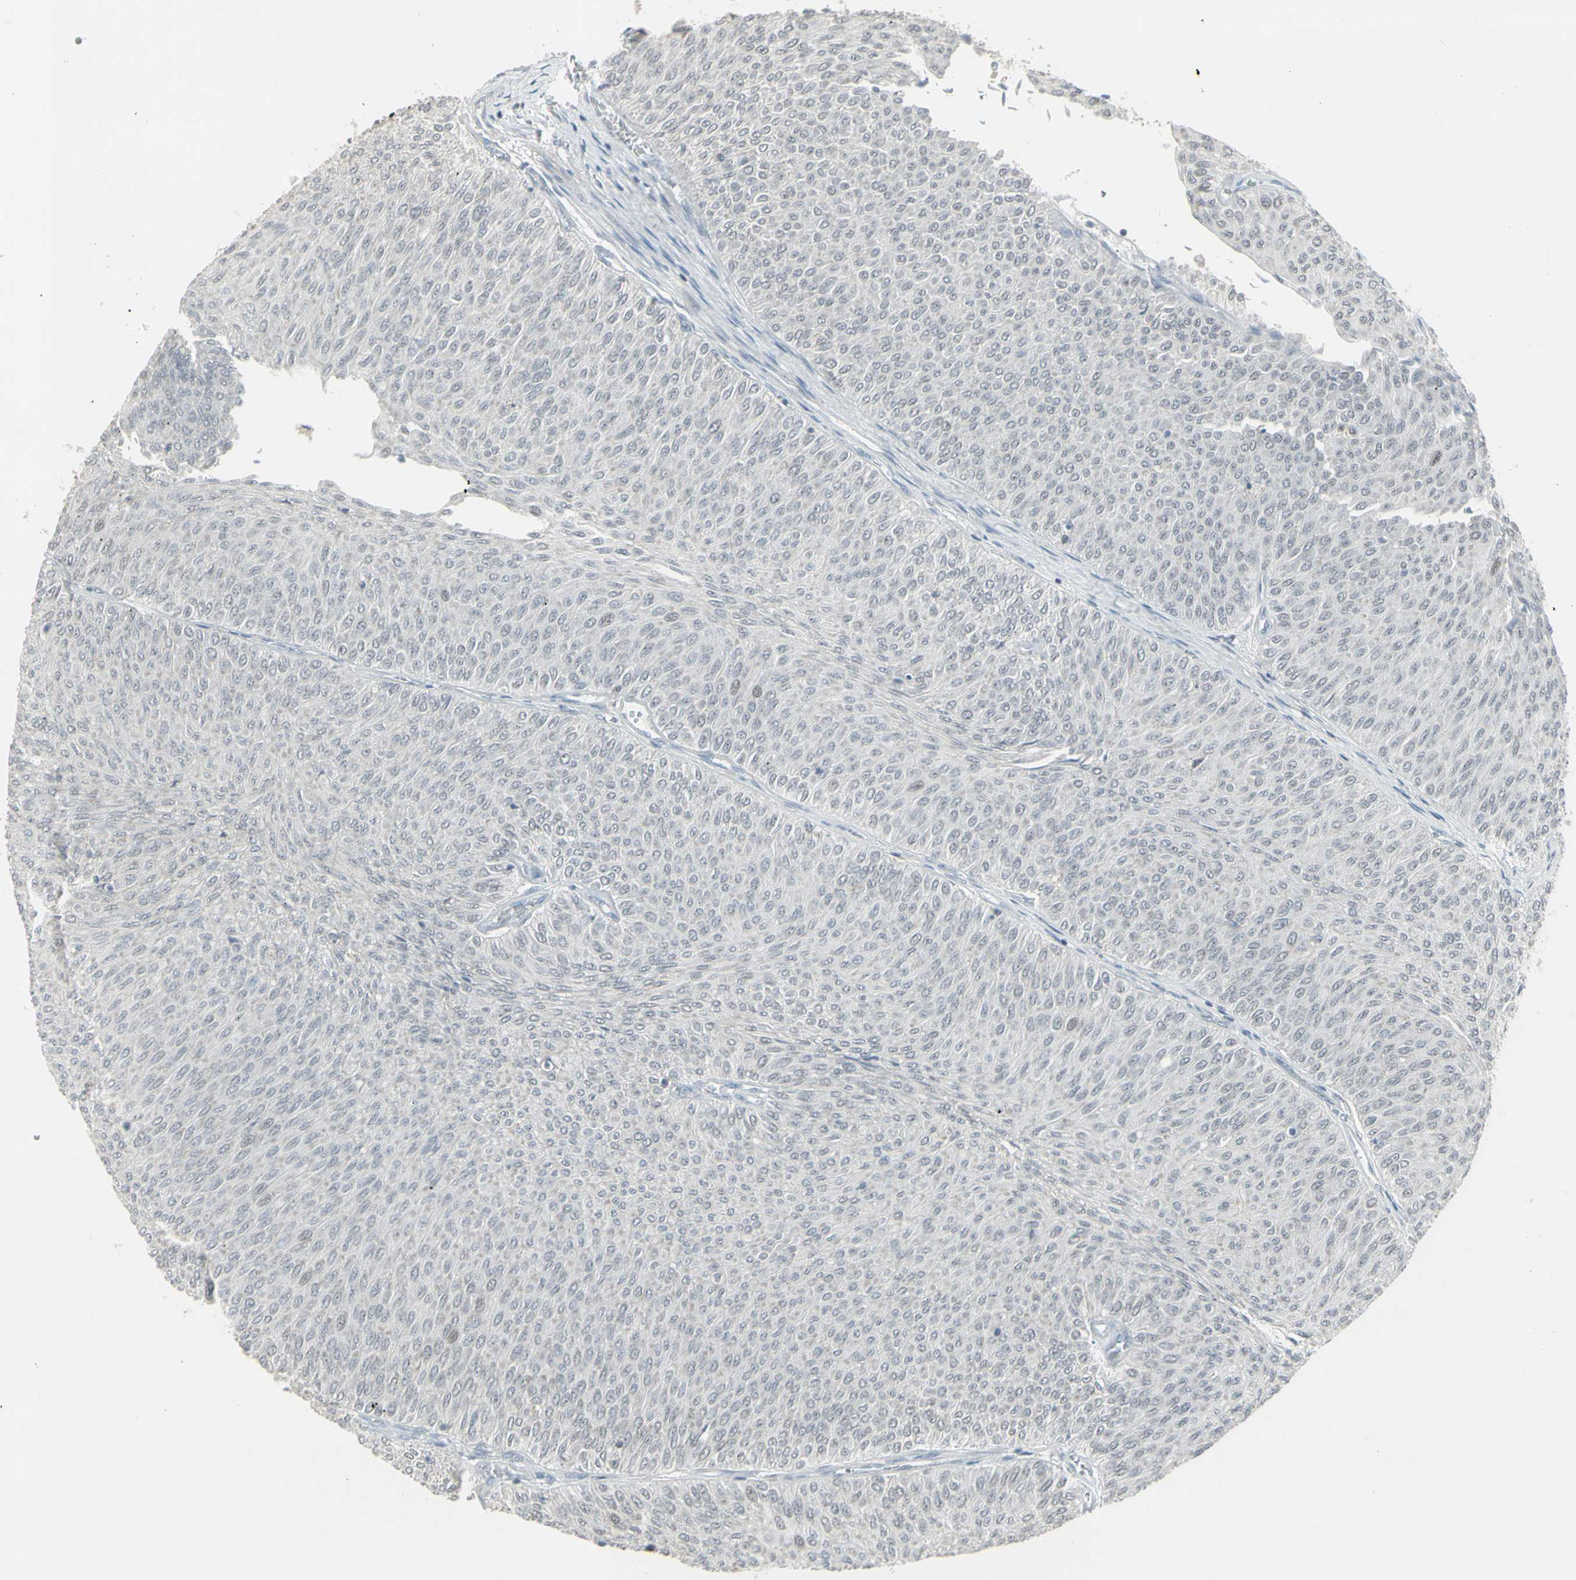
{"staining": {"intensity": "negative", "quantity": "none", "location": "none"}, "tissue": "urothelial cancer", "cell_type": "Tumor cells", "image_type": "cancer", "snomed": [{"axis": "morphology", "description": "Urothelial carcinoma, Low grade"}, {"axis": "topography", "description": "Urinary bladder"}], "caption": "Histopathology image shows no protein expression in tumor cells of urothelial cancer tissue.", "gene": "SAMSN1", "patient": {"sex": "male", "age": 78}}